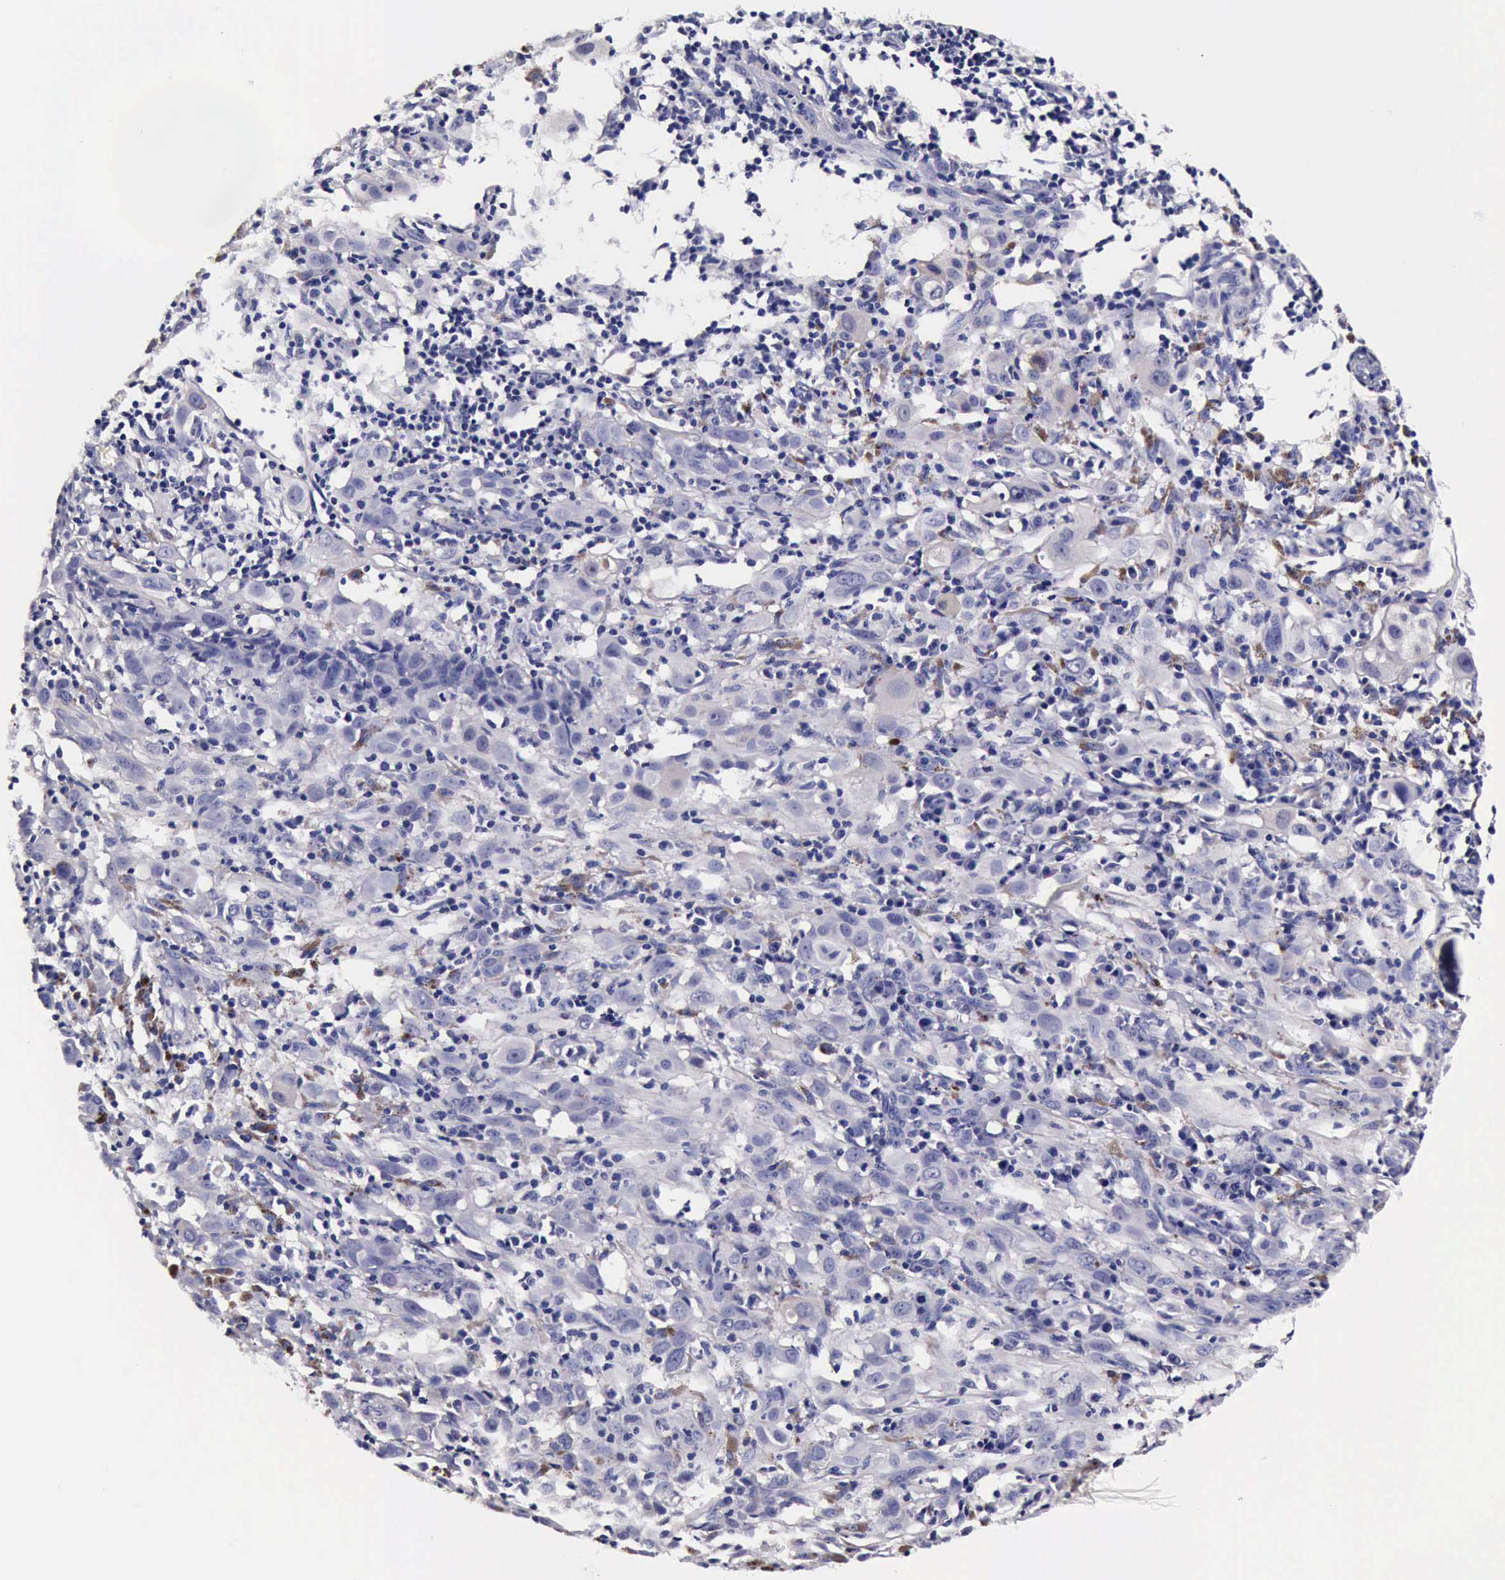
{"staining": {"intensity": "negative", "quantity": "none", "location": "none"}, "tissue": "melanoma", "cell_type": "Tumor cells", "image_type": "cancer", "snomed": [{"axis": "morphology", "description": "Malignant melanoma, NOS"}, {"axis": "topography", "description": "Skin"}], "caption": "Immunohistochemistry (IHC) histopathology image of human malignant melanoma stained for a protein (brown), which displays no expression in tumor cells.", "gene": "IAPP", "patient": {"sex": "female", "age": 52}}